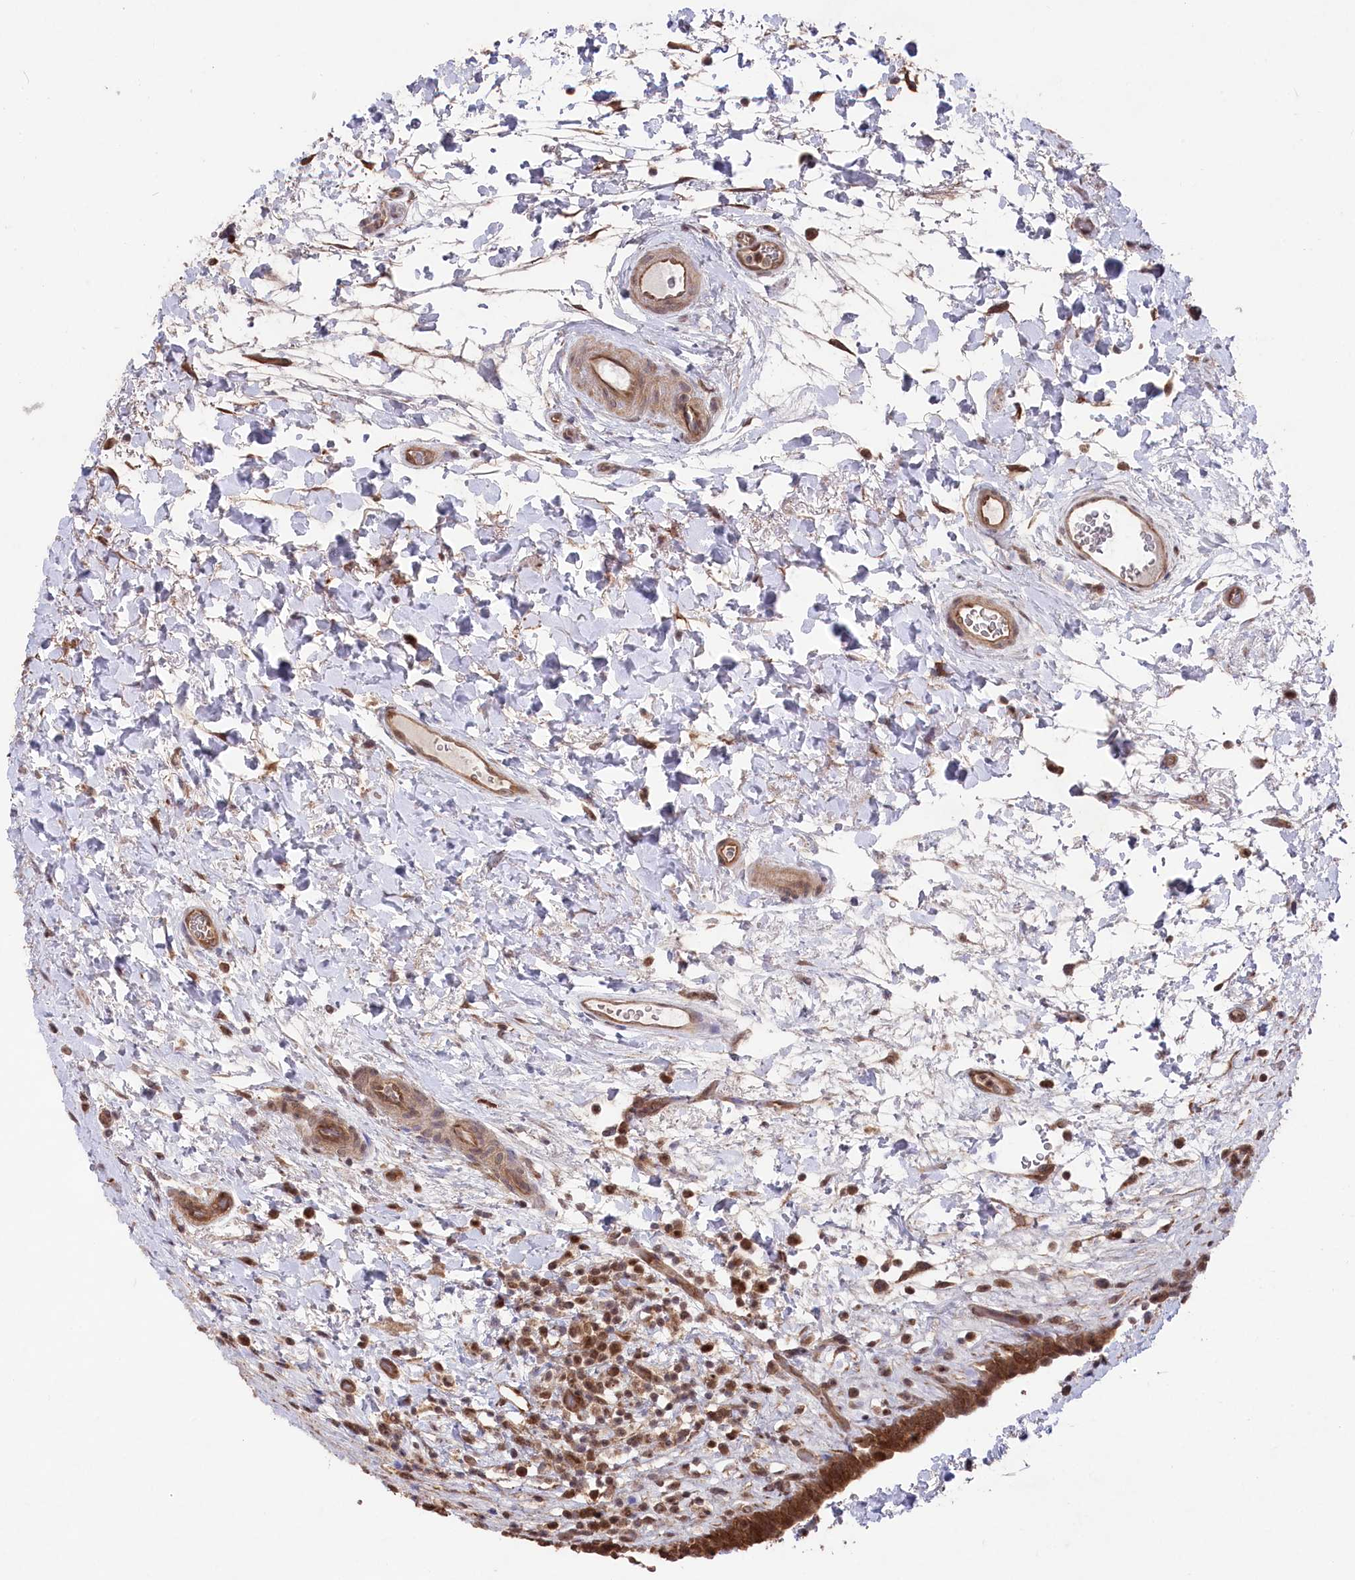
{"staining": {"intensity": "moderate", "quantity": ">75%", "location": "cytoplasmic/membranous,nuclear"}, "tissue": "urinary bladder", "cell_type": "Urothelial cells", "image_type": "normal", "snomed": [{"axis": "morphology", "description": "Normal tissue, NOS"}, {"axis": "topography", "description": "Urinary bladder"}], "caption": "The photomicrograph demonstrates staining of normal urinary bladder, revealing moderate cytoplasmic/membranous,nuclear protein expression (brown color) within urothelial cells.", "gene": "PSMA1", "patient": {"sex": "male", "age": 83}}